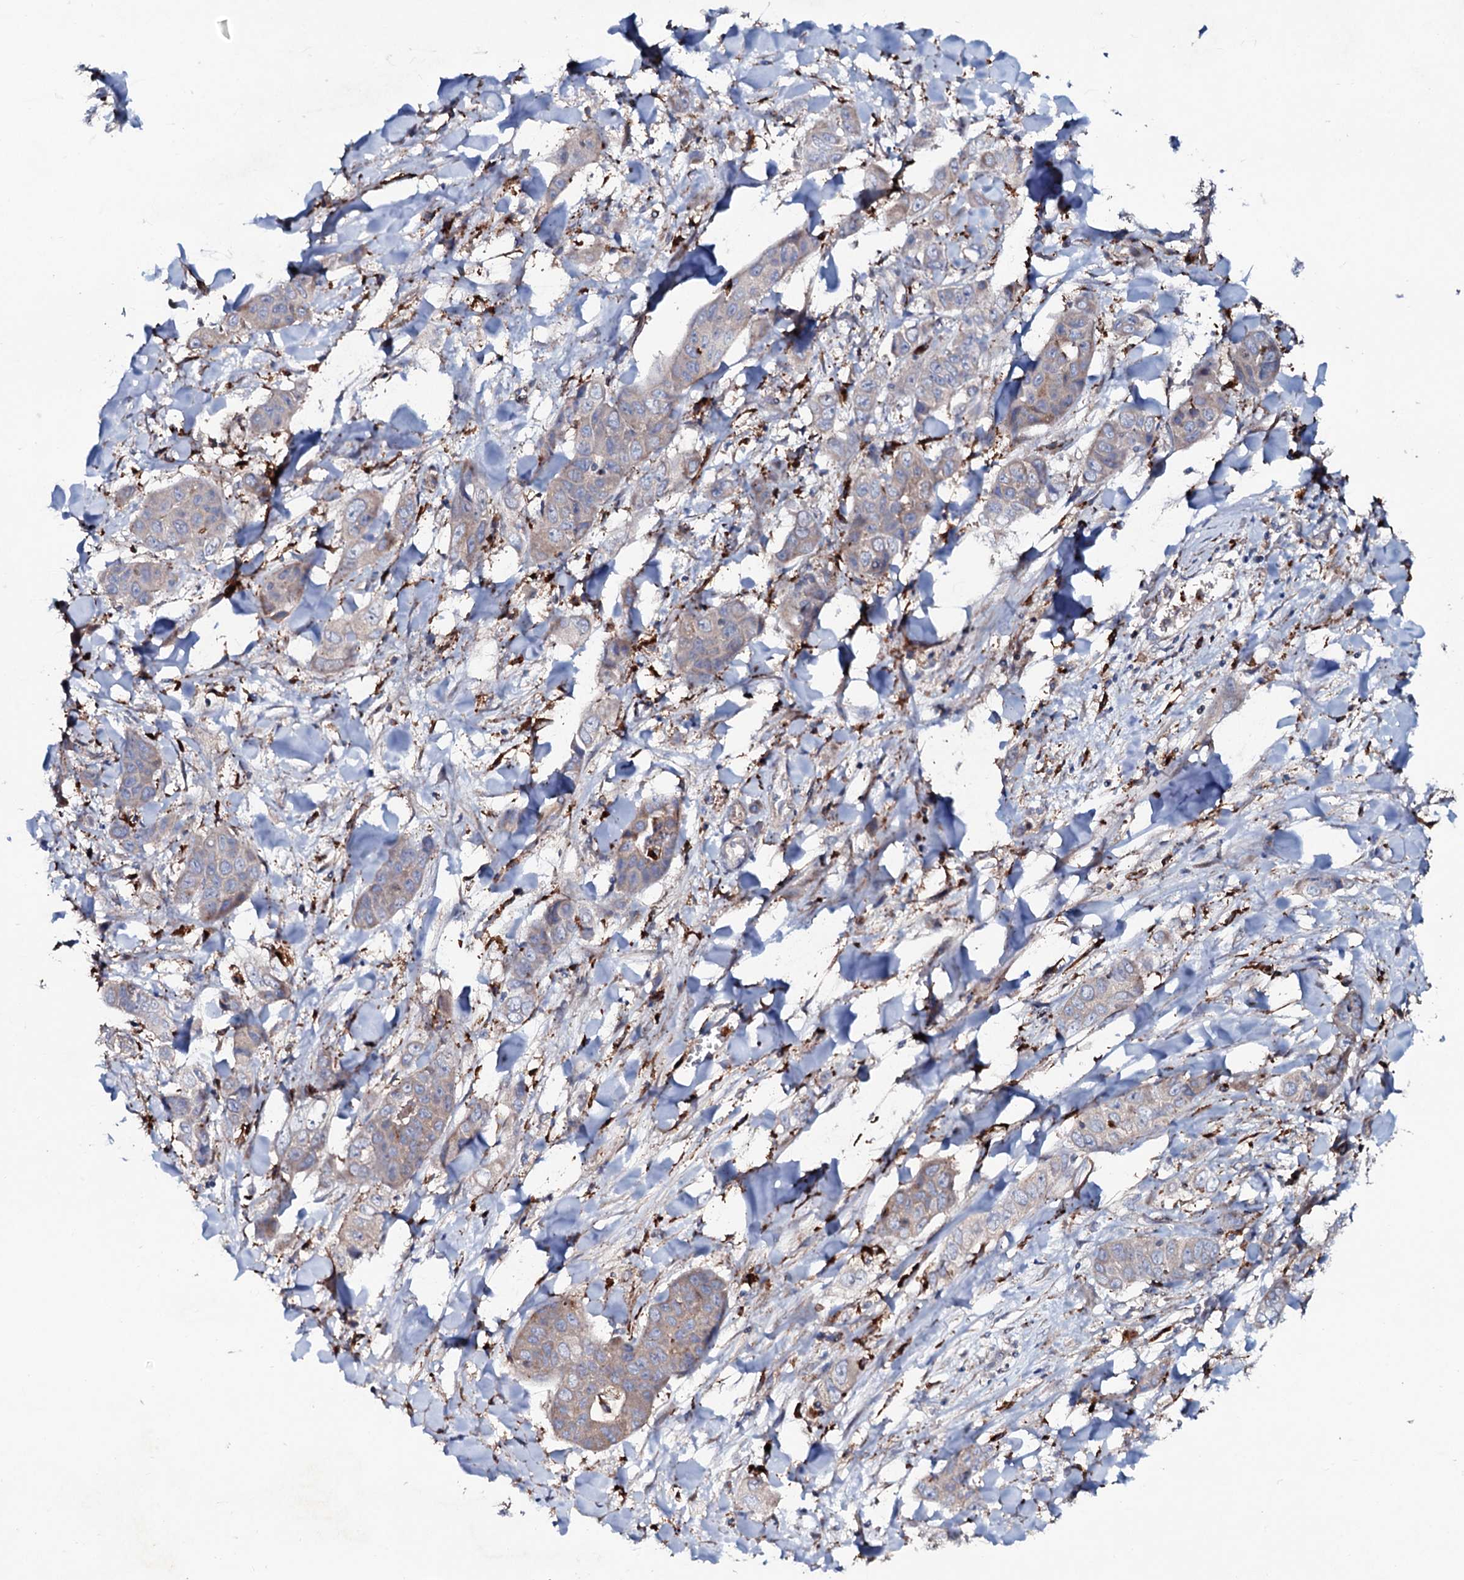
{"staining": {"intensity": "weak", "quantity": "<25%", "location": "cytoplasmic/membranous"}, "tissue": "liver cancer", "cell_type": "Tumor cells", "image_type": "cancer", "snomed": [{"axis": "morphology", "description": "Cholangiocarcinoma"}, {"axis": "topography", "description": "Liver"}], "caption": "This image is of liver cholangiocarcinoma stained with immunohistochemistry to label a protein in brown with the nuclei are counter-stained blue. There is no expression in tumor cells.", "gene": "P2RX4", "patient": {"sex": "female", "age": 52}}